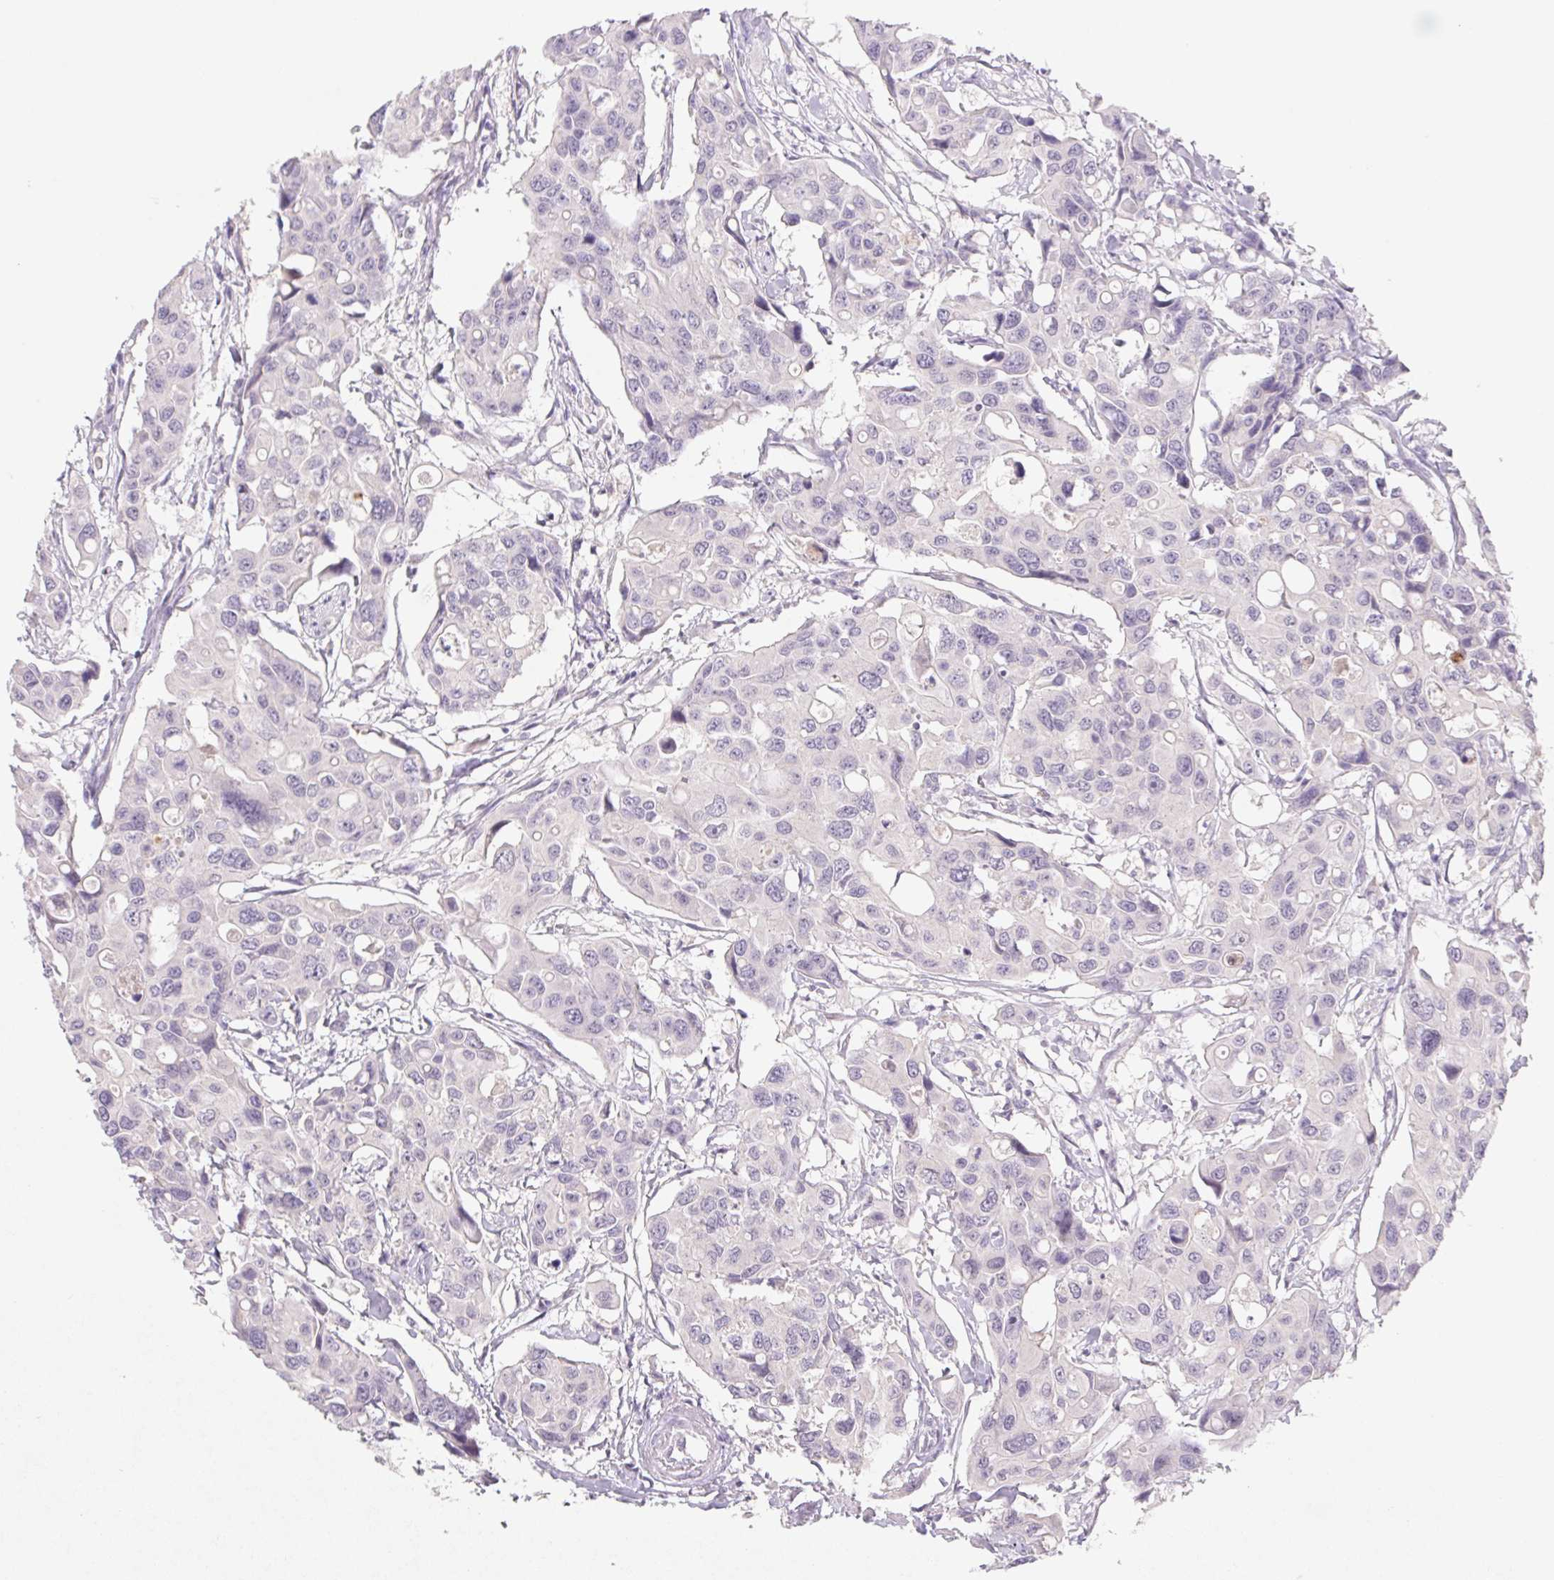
{"staining": {"intensity": "negative", "quantity": "none", "location": "none"}, "tissue": "colorectal cancer", "cell_type": "Tumor cells", "image_type": "cancer", "snomed": [{"axis": "morphology", "description": "Adenocarcinoma, NOS"}, {"axis": "topography", "description": "Colon"}], "caption": "Tumor cells are negative for brown protein staining in colorectal adenocarcinoma.", "gene": "PNMA8B", "patient": {"sex": "male", "age": 77}}